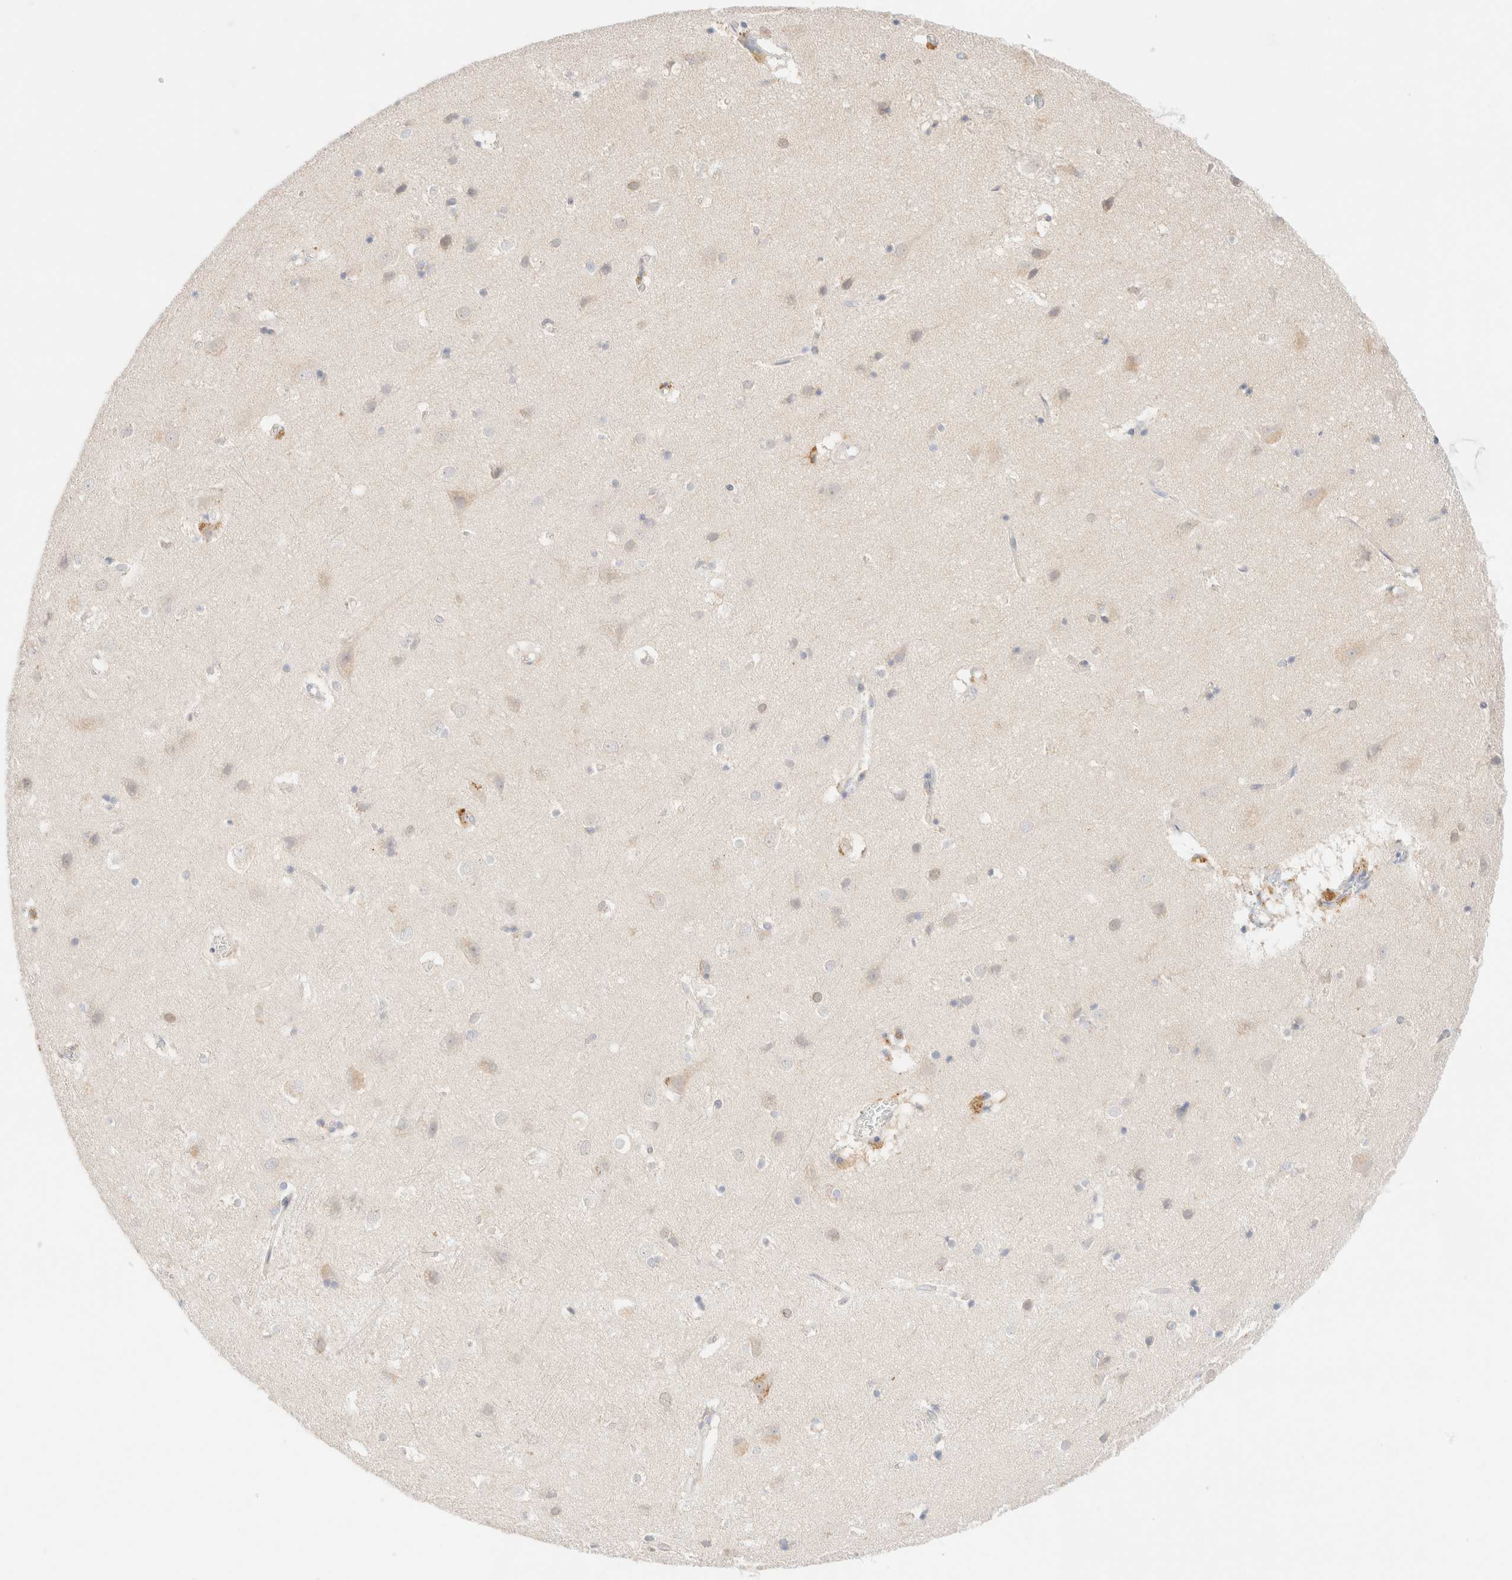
{"staining": {"intensity": "negative", "quantity": "none", "location": "none"}, "tissue": "cerebral cortex", "cell_type": "Endothelial cells", "image_type": "normal", "snomed": [{"axis": "morphology", "description": "Normal tissue, NOS"}, {"axis": "topography", "description": "Cerebral cortex"}], "caption": "IHC of normal human cerebral cortex shows no staining in endothelial cells.", "gene": "SARM1", "patient": {"sex": "male", "age": 54}}